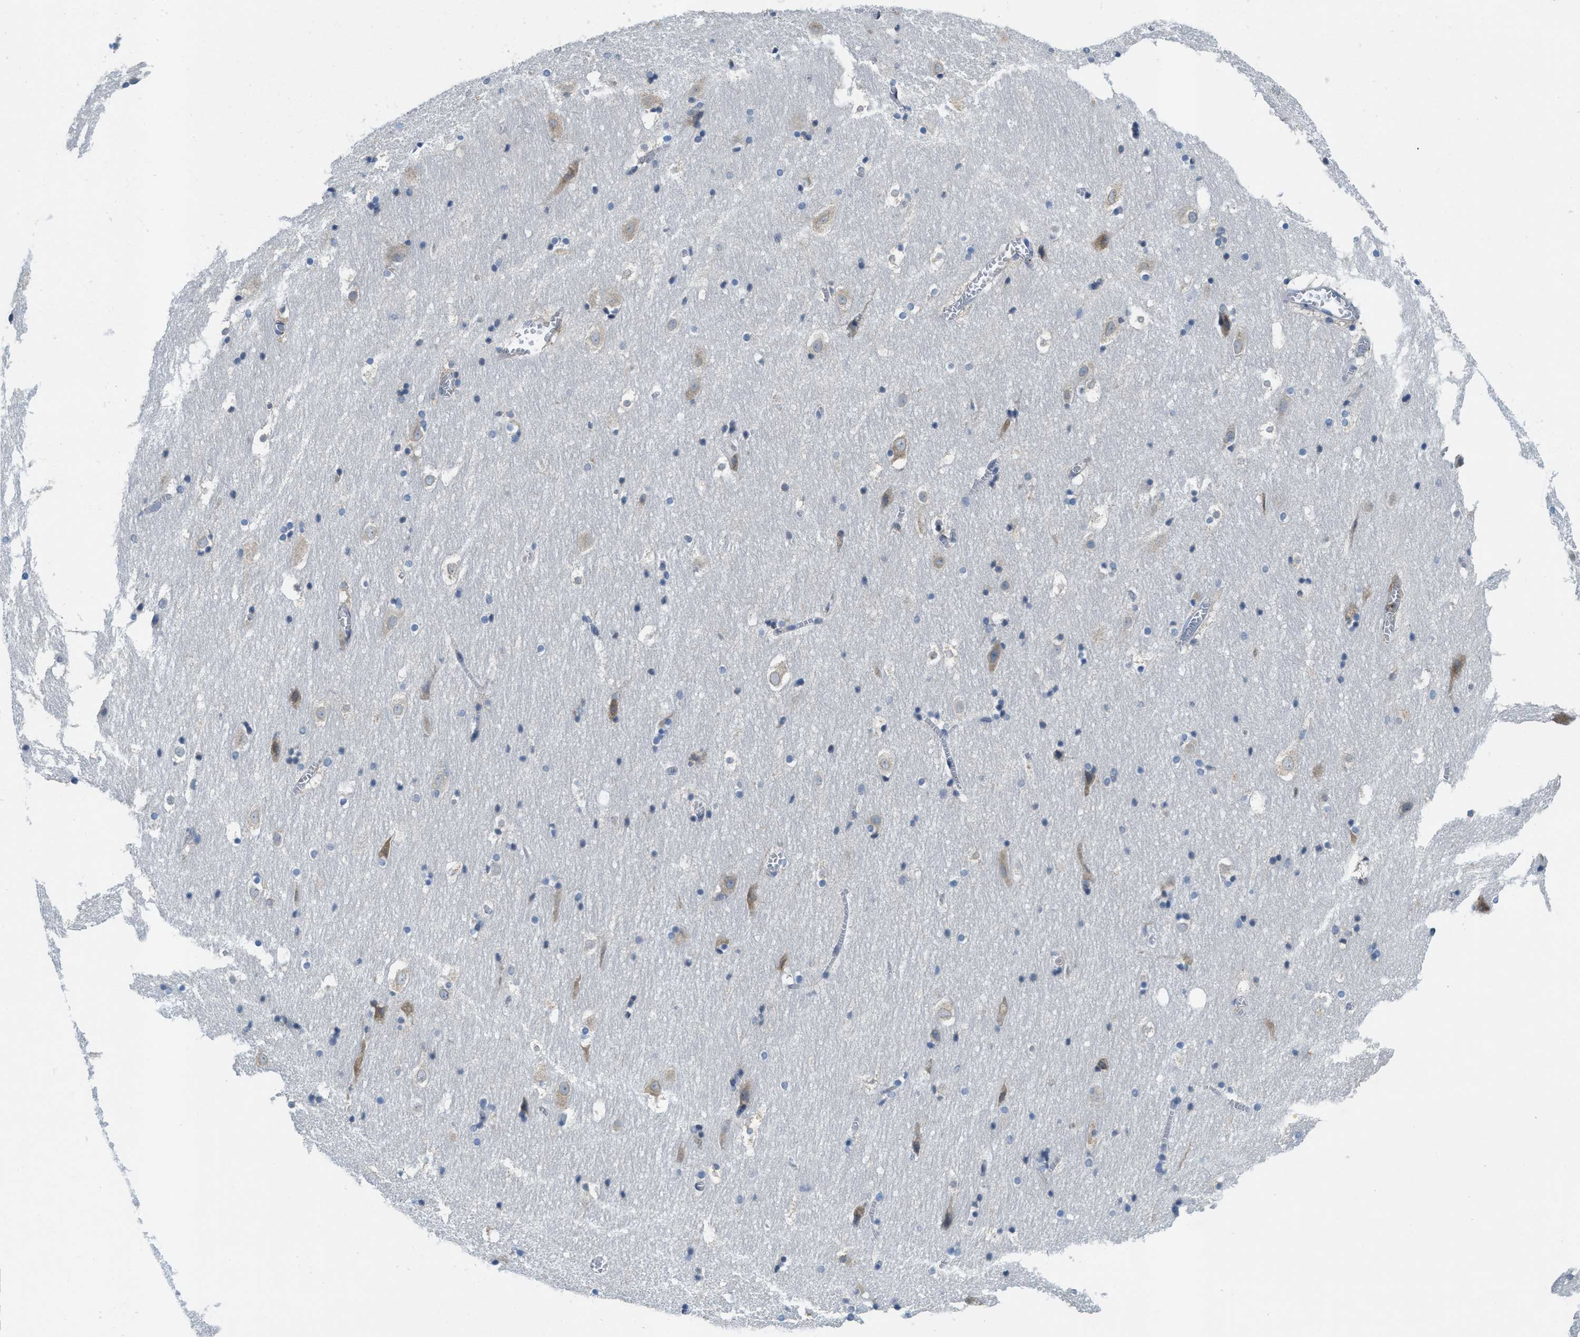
{"staining": {"intensity": "moderate", "quantity": "<25%", "location": "cytoplasmic/membranous"}, "tissue": "hippocampus", "cell_type": "Glial cells", "image_type": "normal", "snomed": [{"axis": "morphology", "description": "Normal tissue, NOS"}, {"axis": "topography", "description": "Hippocampus"}], "caption": "Immunohistochemistry (IHC) image of normal hippocampus: hippocampus stained using IHC shows low levels of moderate protein expression localized specifically in the cytoplasmic/membranous of glial cells, appearing as a cytoplasmic/membranous brown color.", "gene": "MPDU1", "patient": {"sex": "male", "age": 45}}